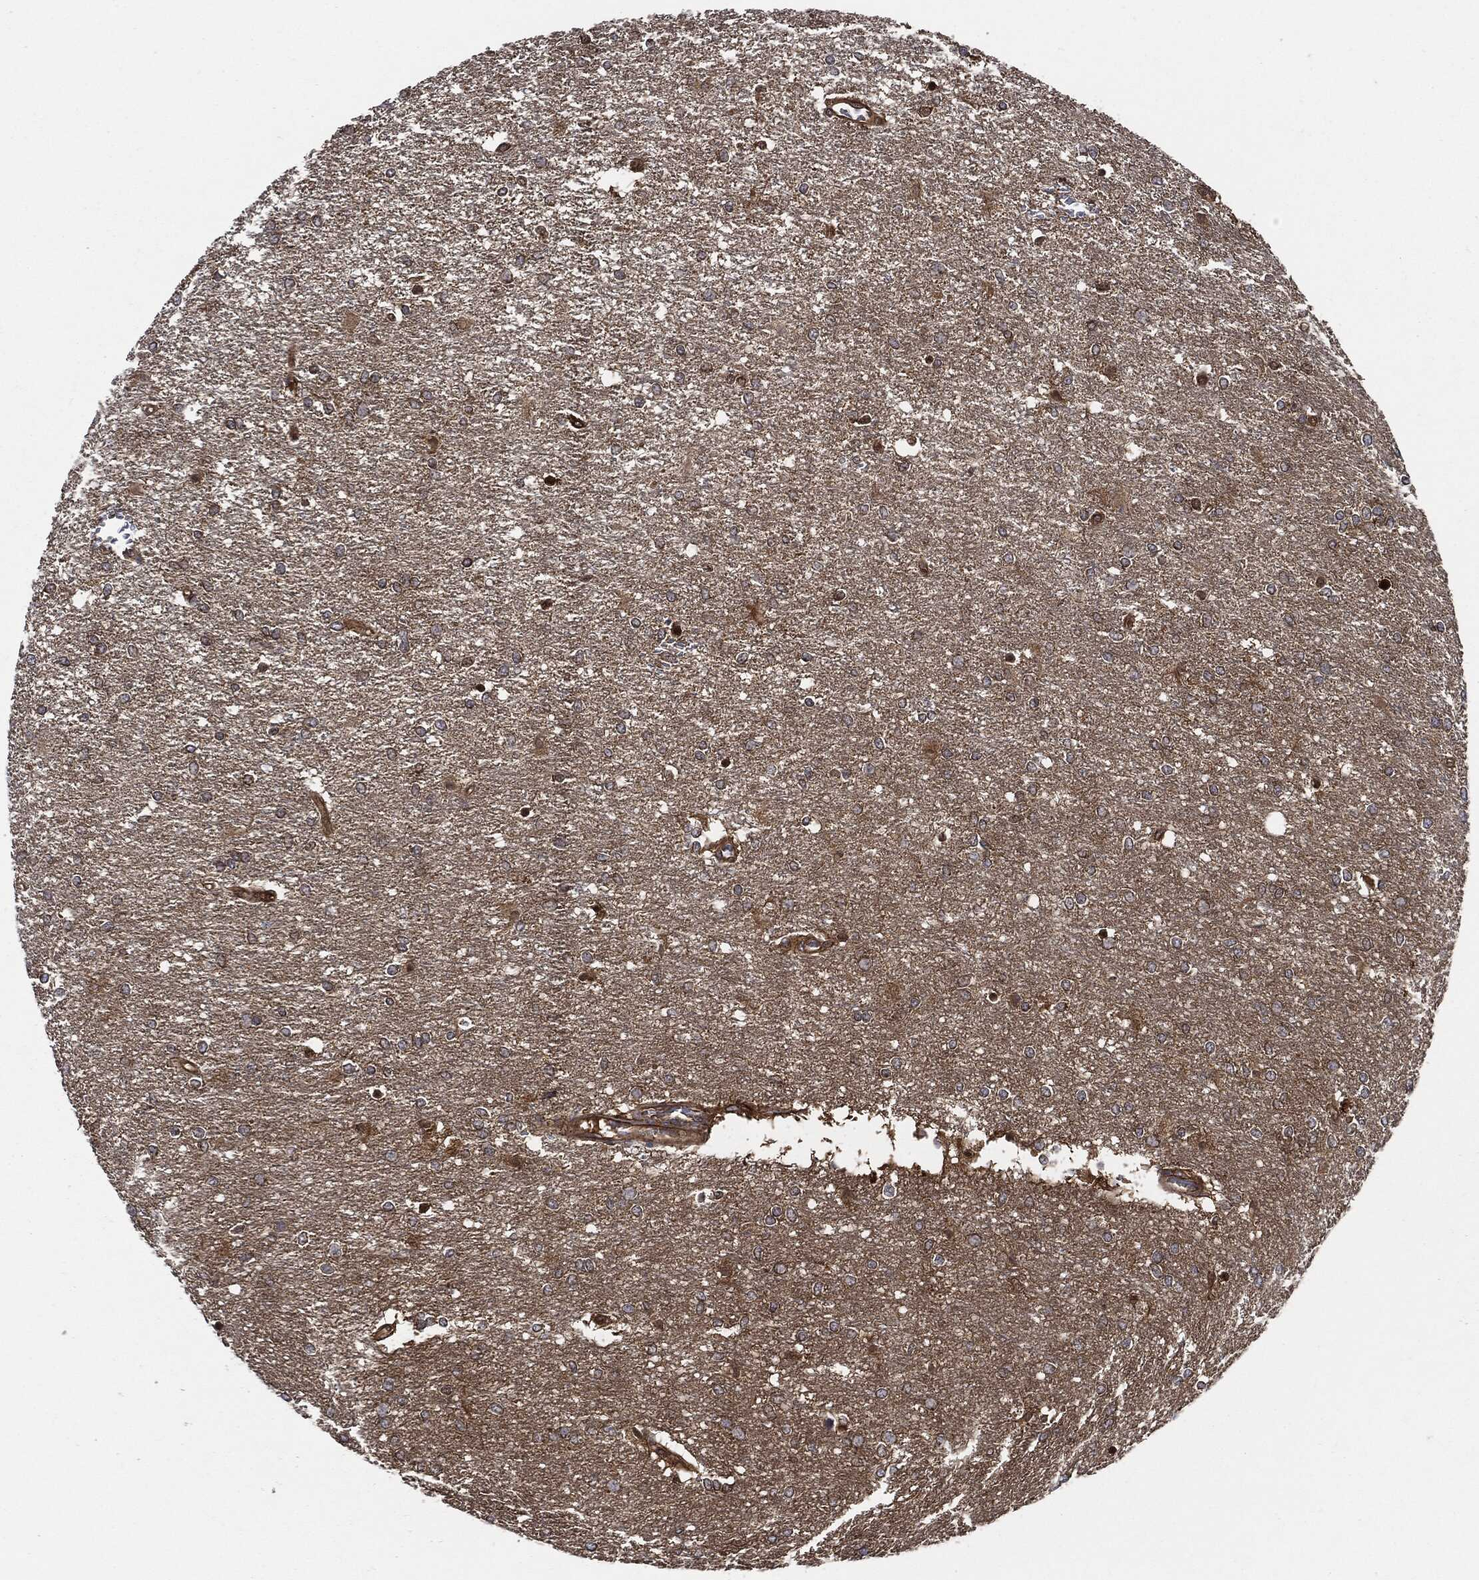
{"staining": {"intensity": "weak", "quantity": "<25%", "location": "cytoplasmic/membranous"}, "tissue": "glioma", "cell_type": "Tumor cells", "image_type": "cancer", "snomed": [{"axis": "morphology", "description": "Glioma, malignant, High grade"}, {"axis": "topography", "description": "Brain"}], "caption": "Tumor cells are negative for protein expression in human malignant glioma (high-grade). (Stains: DAB immunohistochemistry (IHC) with hematoxylin counter stain, Microscopy: brightfield microscopy at high magnification).", "gene": "XPNPEP1", "patient": {"sex": "female", "age": 61}}